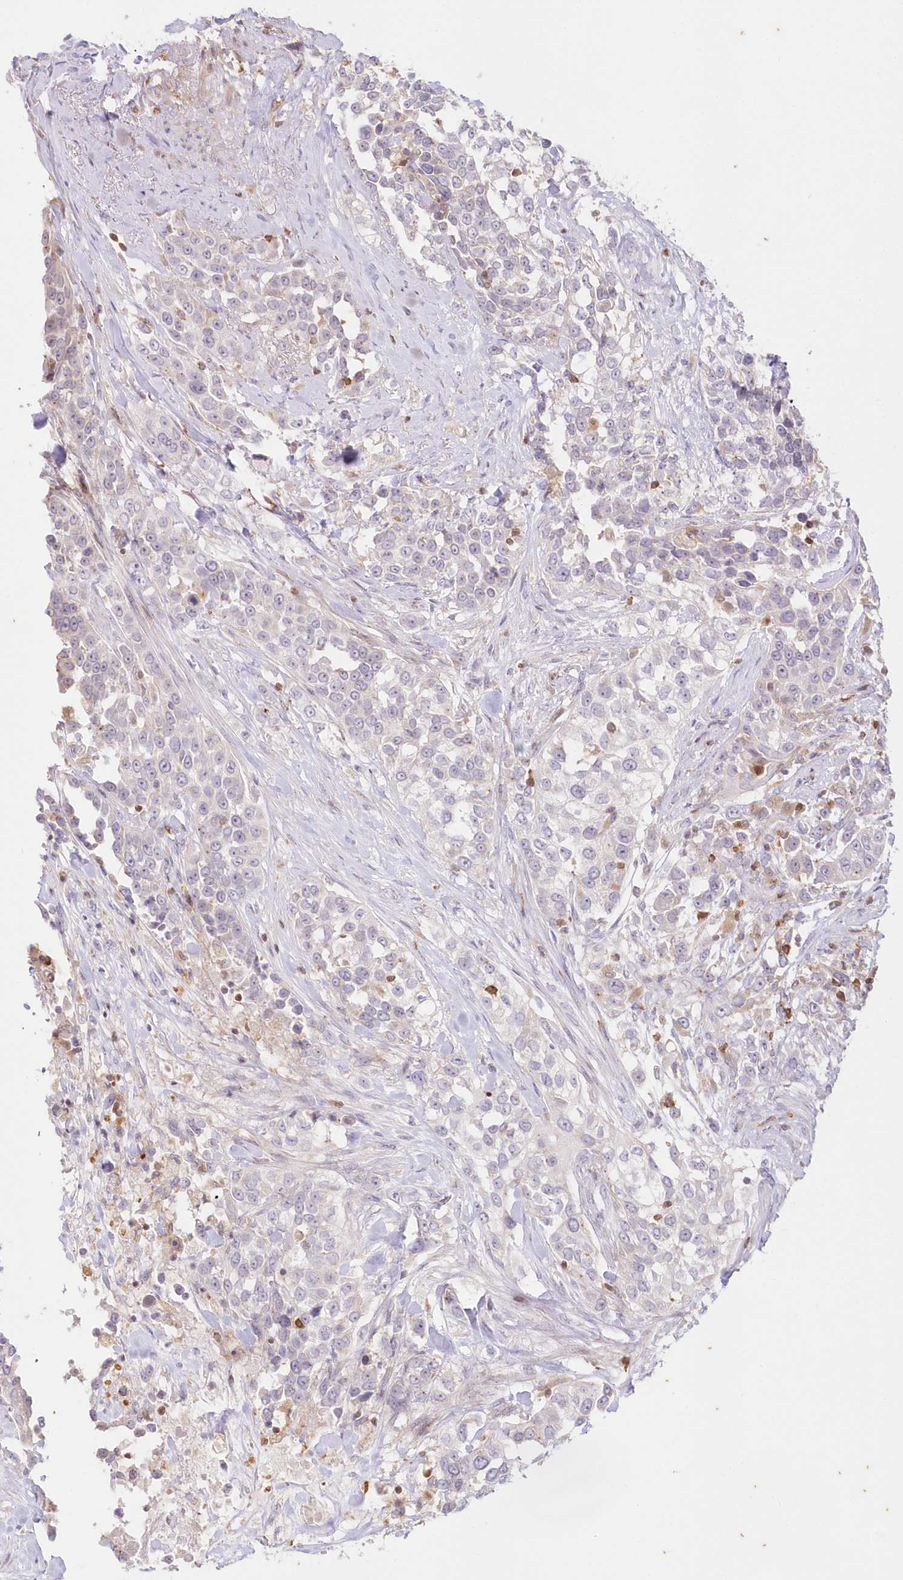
{"staining": {"intensity": "negative", "quantity": "none", "location": "none"}, "tissue": "urothelial cancer", "cell_type": "Tumor cells", "image_type": "cancer", "snomed": [{"axis": "morphology", "description": "Urothelial carcinoma, High grade"}, {"axis": "topography", "description": "Urinary bladder"}], "caption": "This is an IHC histopathology image of urothelial cancer. There is no staining in tumor cells.", "gene": "MTMR3", "patient": {"sex": "female", "age": 80}}